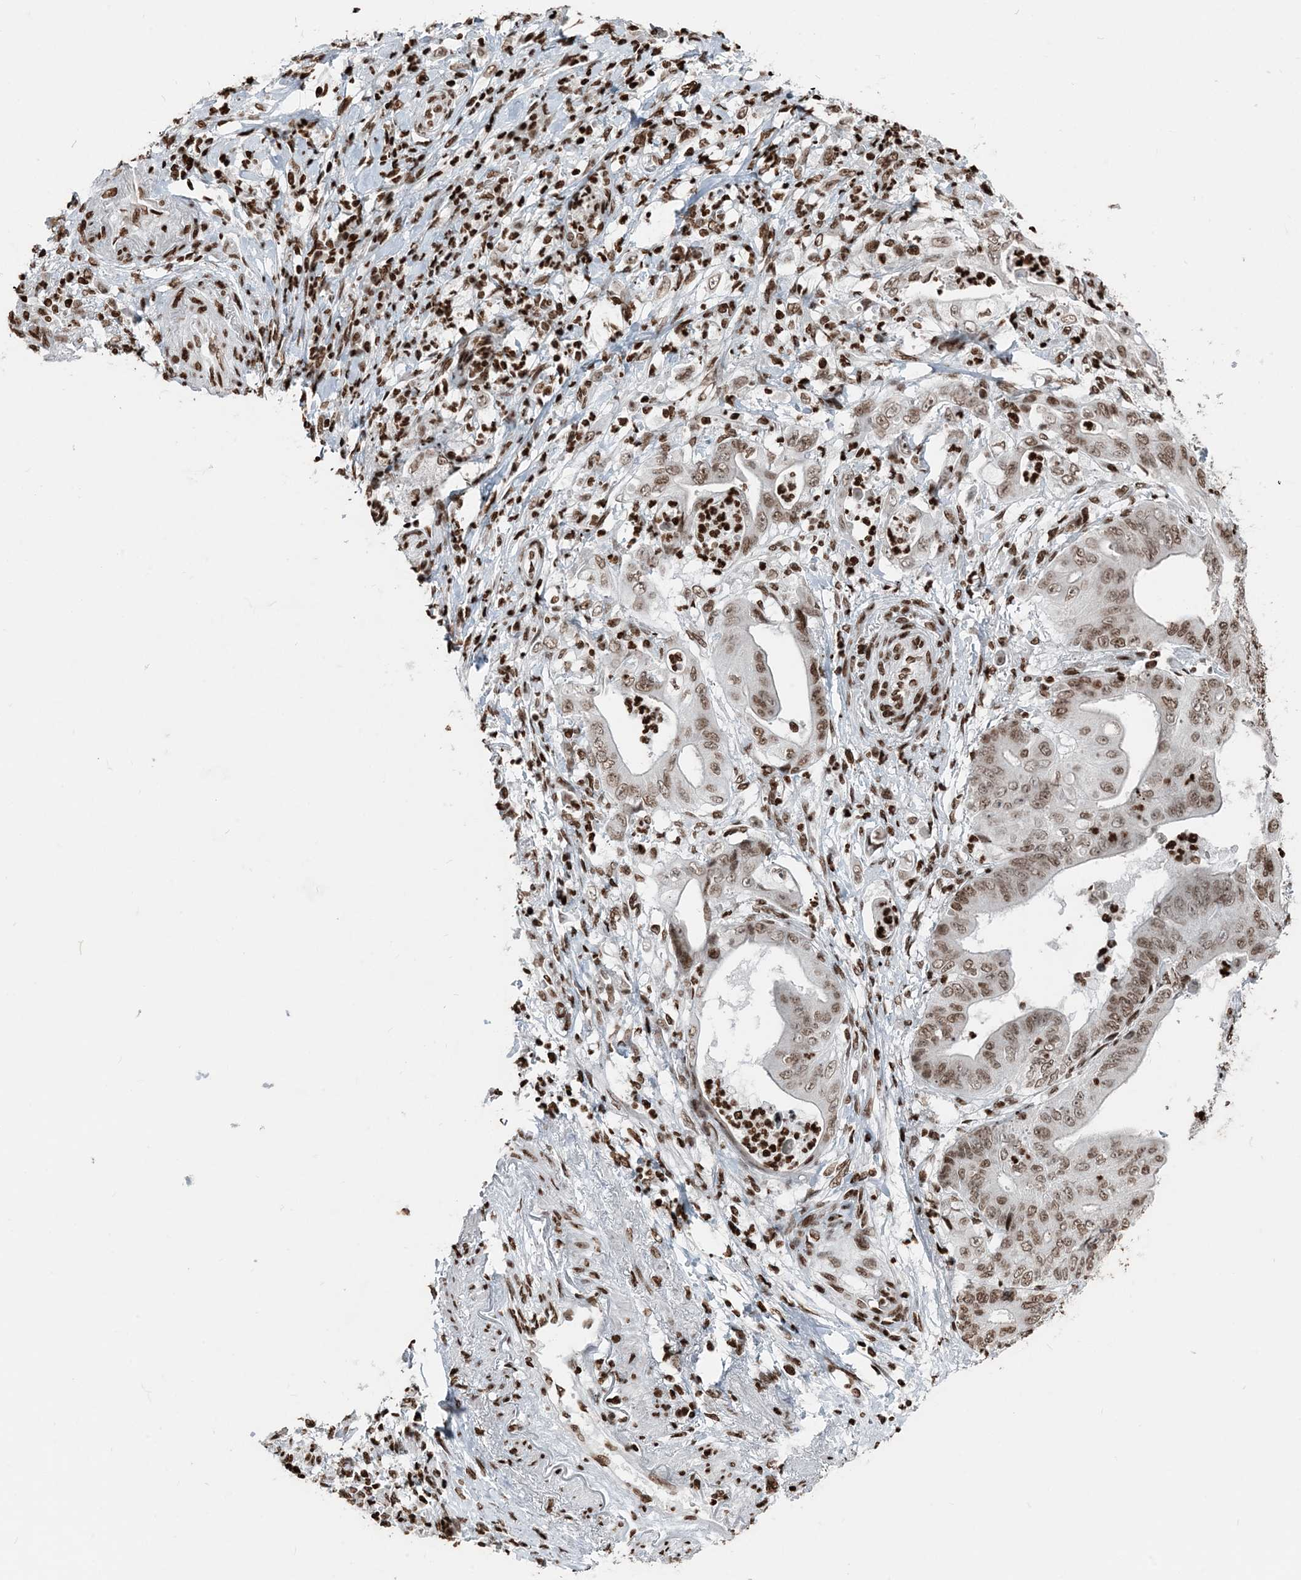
{"staining": {"intensity": "moderate", "quantity": ">75%", "location": "nuclear"}, "tissue": "stomach cancer", "cell_type": "Tumor cells", "image_type": "cancer", "snomed": [{"axis": "morphology", "description": "Adenocarcinoma, NOS"}, {"axis": "topography", "description": "Stomach"}], "caption": "This photomicrograph shows IHC staining of adenocarcinoma (stomach), with medium moderate nuclear staining in about >75% of tumor cells.", "gene": "H3-3B", "patient": {"sex": "female", "age": 73}}